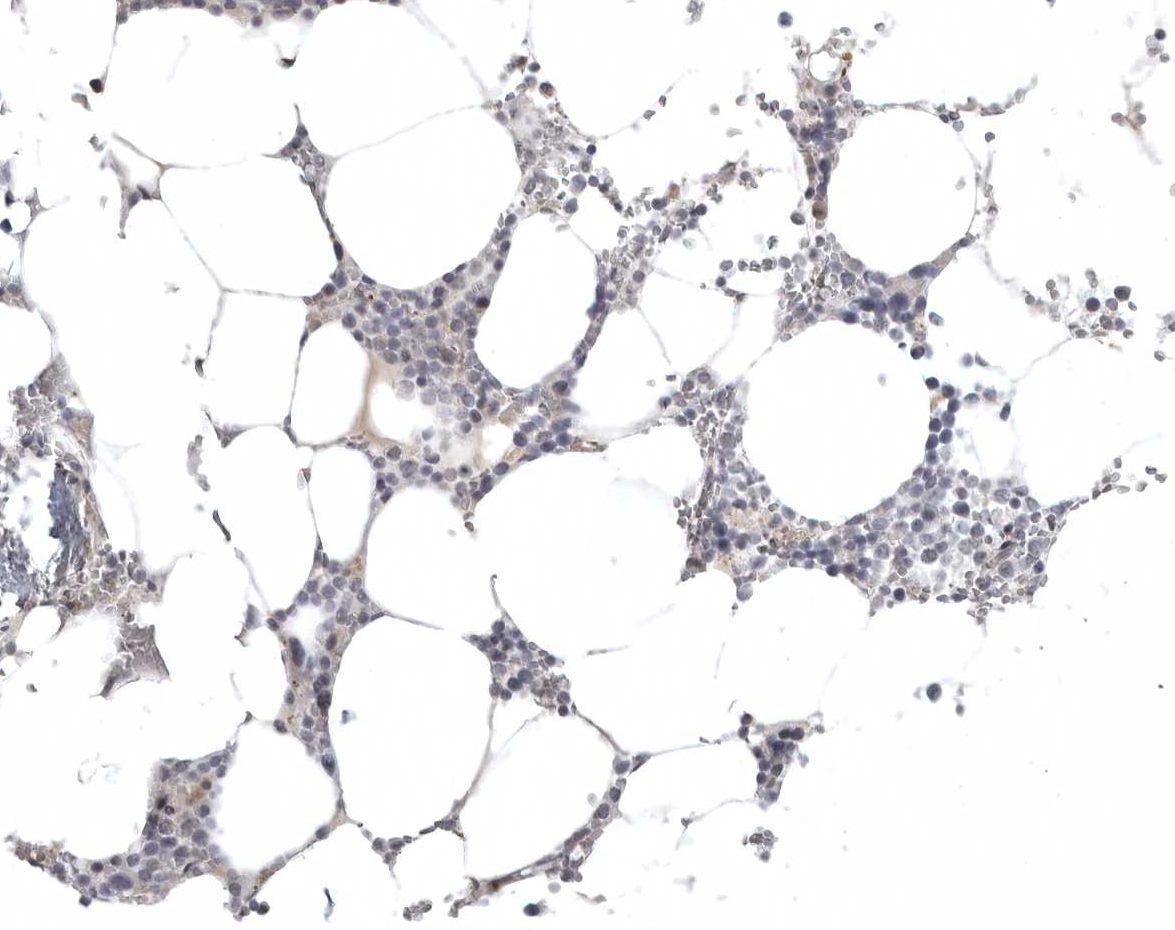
{"staining": {"intensity": "moderate", "quantity": "25%-75%", "location": "cytoplasmic/membranous"}, "tissue": "bone marrow", "cell_type": "Hematopoietic cells", "image_type": "normal", "snomed": [{"axis": "morphology", "description": "Normal tissue, NOS"}, {"axis": "topography", "description": "Bone marrow"}], "caption": "Hematopoietic cells demonstrate medium levels of moderate cytoplasmic/membranous positivity in about 25%-75% of cells in unremarkable human bone marrow.", "gene": "CD300LD", "patient": {"sex": "male", "age": 70}}